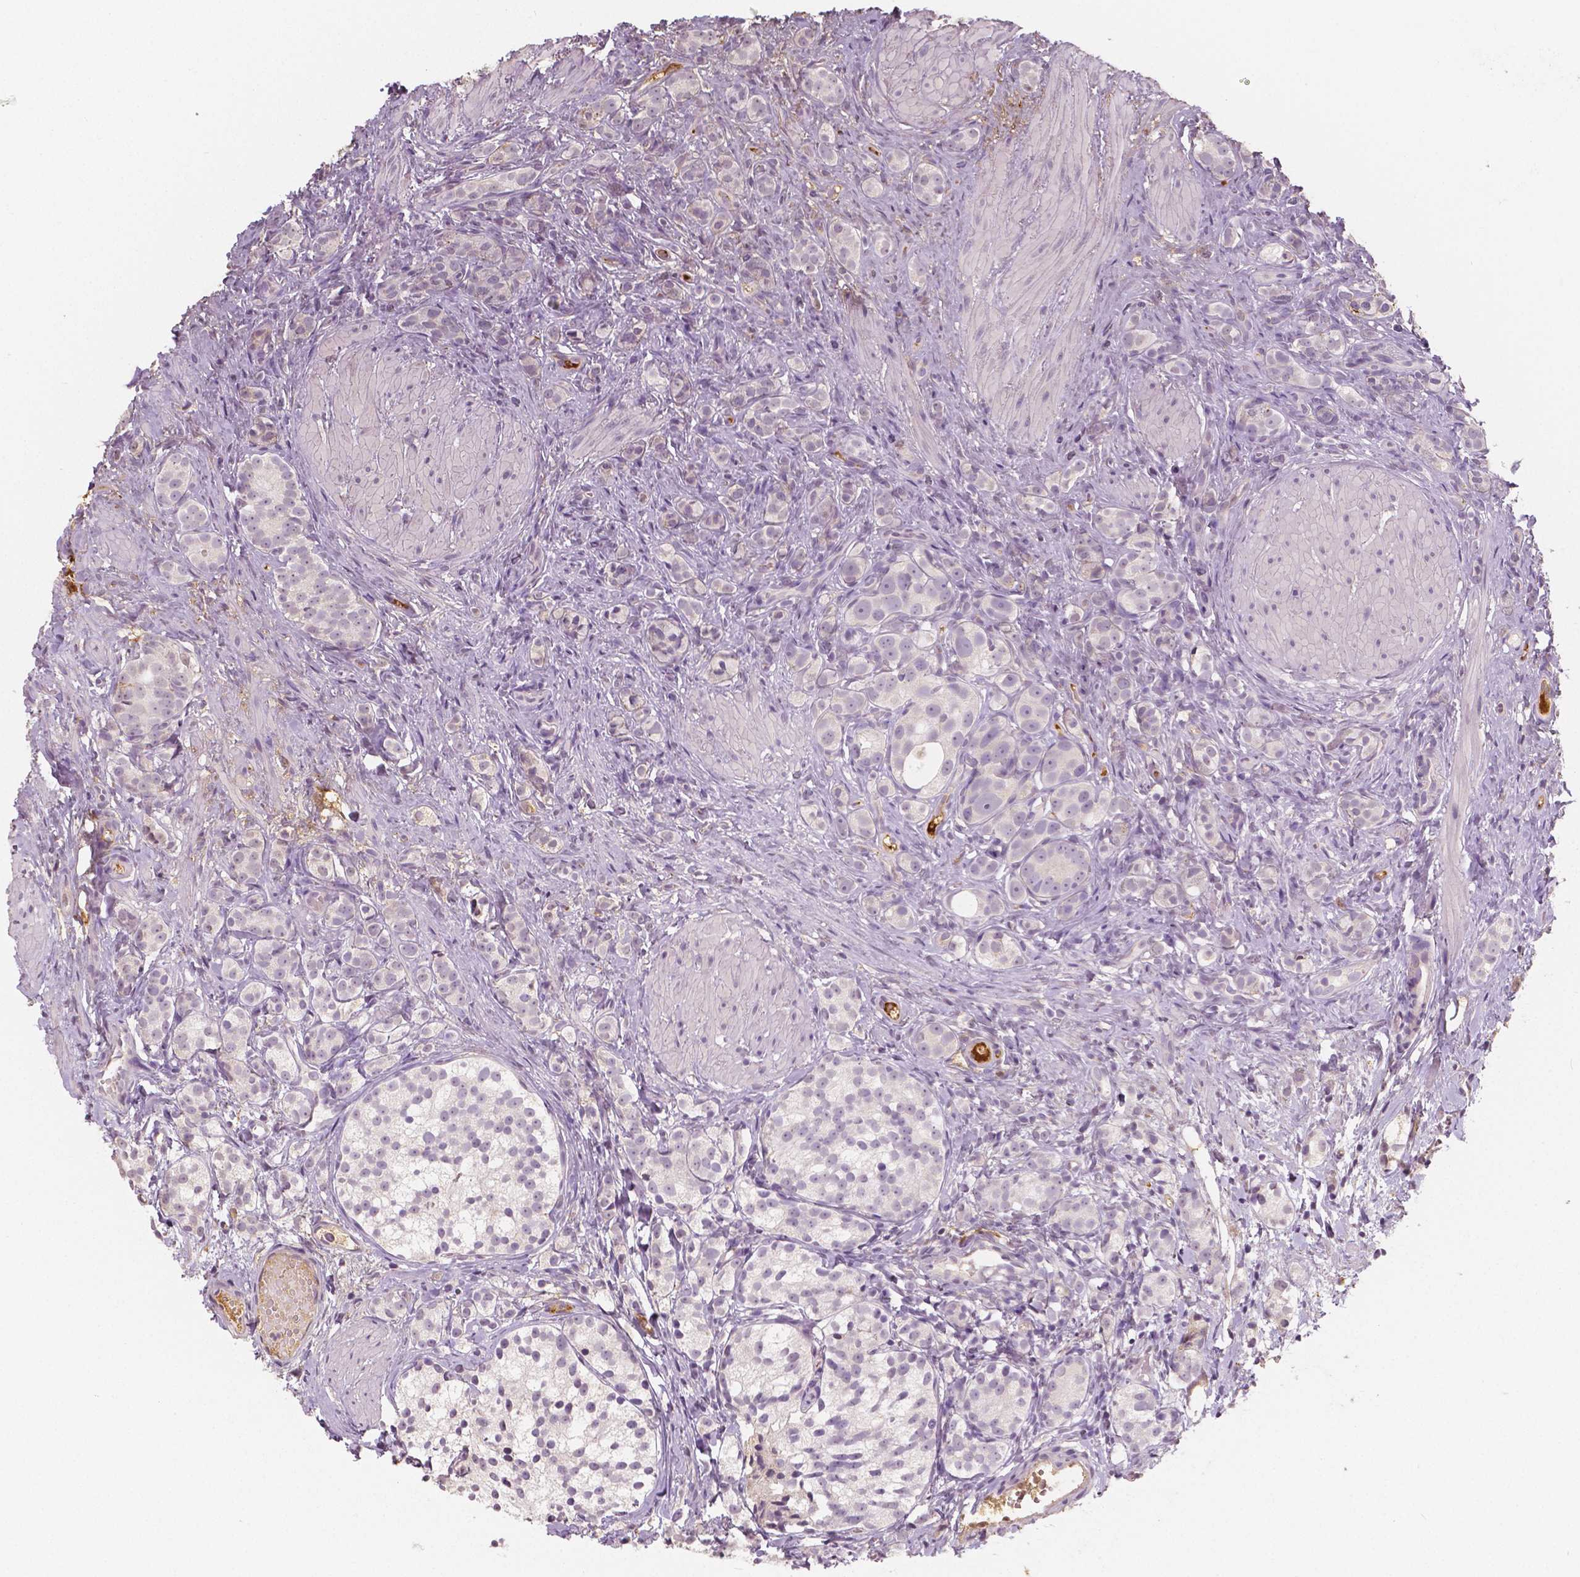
{"staining": {"intensity": "negative", "quantity": "none", "location": "none"}, "tissue": "prostate cancer", "cell_type": "Tumor cells", "image_type": "cancer", "snomed": [{"axis": "morphology", "description": "Adenocarcinoma, High grade"}, {"axis": "topography", "description": "Prostate"}], "caption": "Photomicrograph shows no significant protein positivity in tumor cells of prostate cancer (adenocarcinoma (high-grade)).", "gene": "APOA4", "patient": {"sex": "male", "age": 53}}